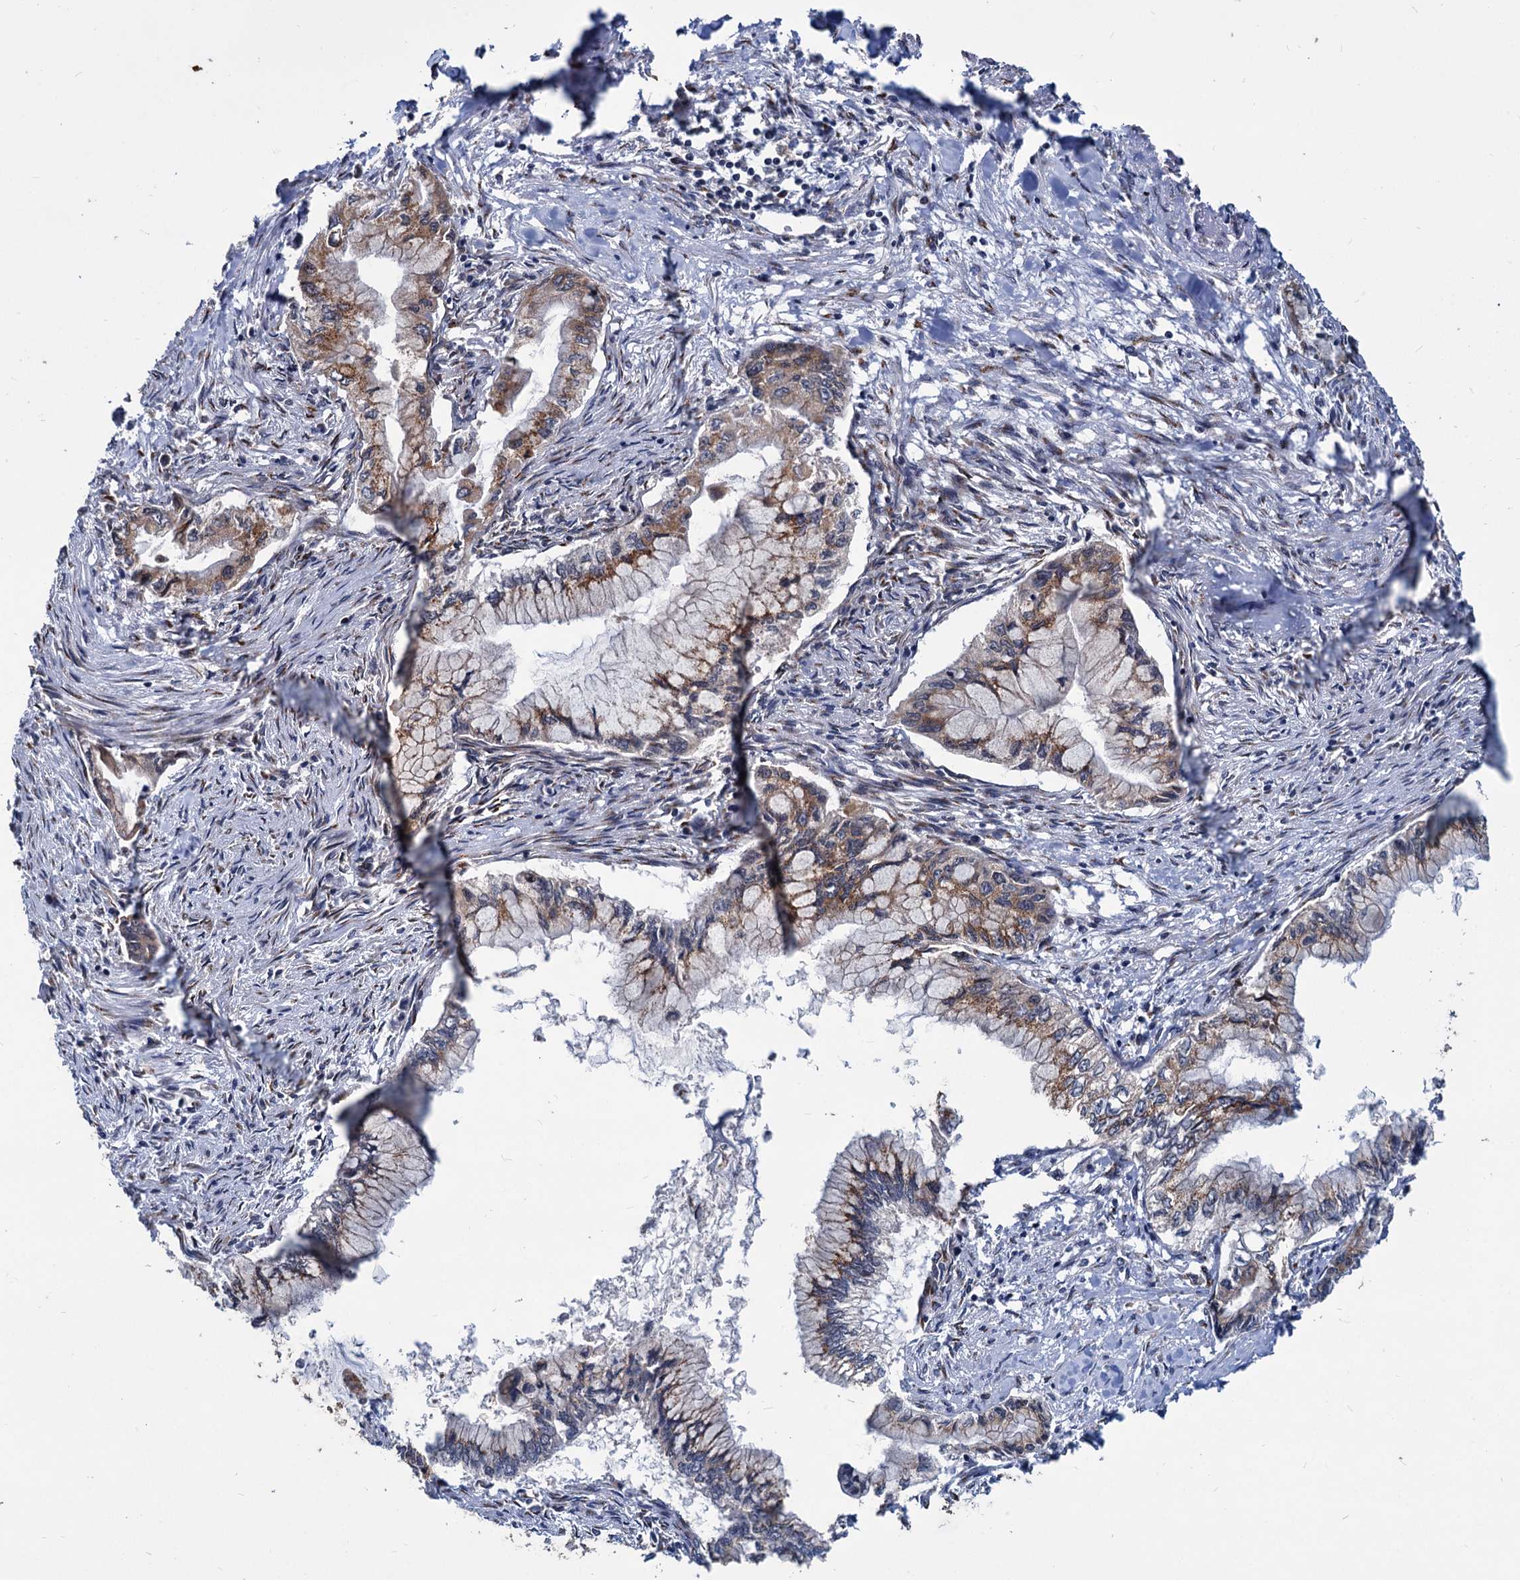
{"staining": {"intensity": "moderate", "quantity": ">75%", "location": "cytoplasmic/membranous"}, "tissue": "pancreatic cancer", "cell_type": "Tumor cells", "image_type": "cancer", "snomed": [{"axis": "morphology", "description": "Adenocarcinoma, NOS"}, {"axis": "topography", "description": "Pancreas"}], "caption": "IHC of pancreatic cancer demonstrates medium levels of moderate cytoplasmic/membranous staining in about >75% of tumor cells.", "gene": "SAAL1", "patient": {"sex": "male", "age": 48}}